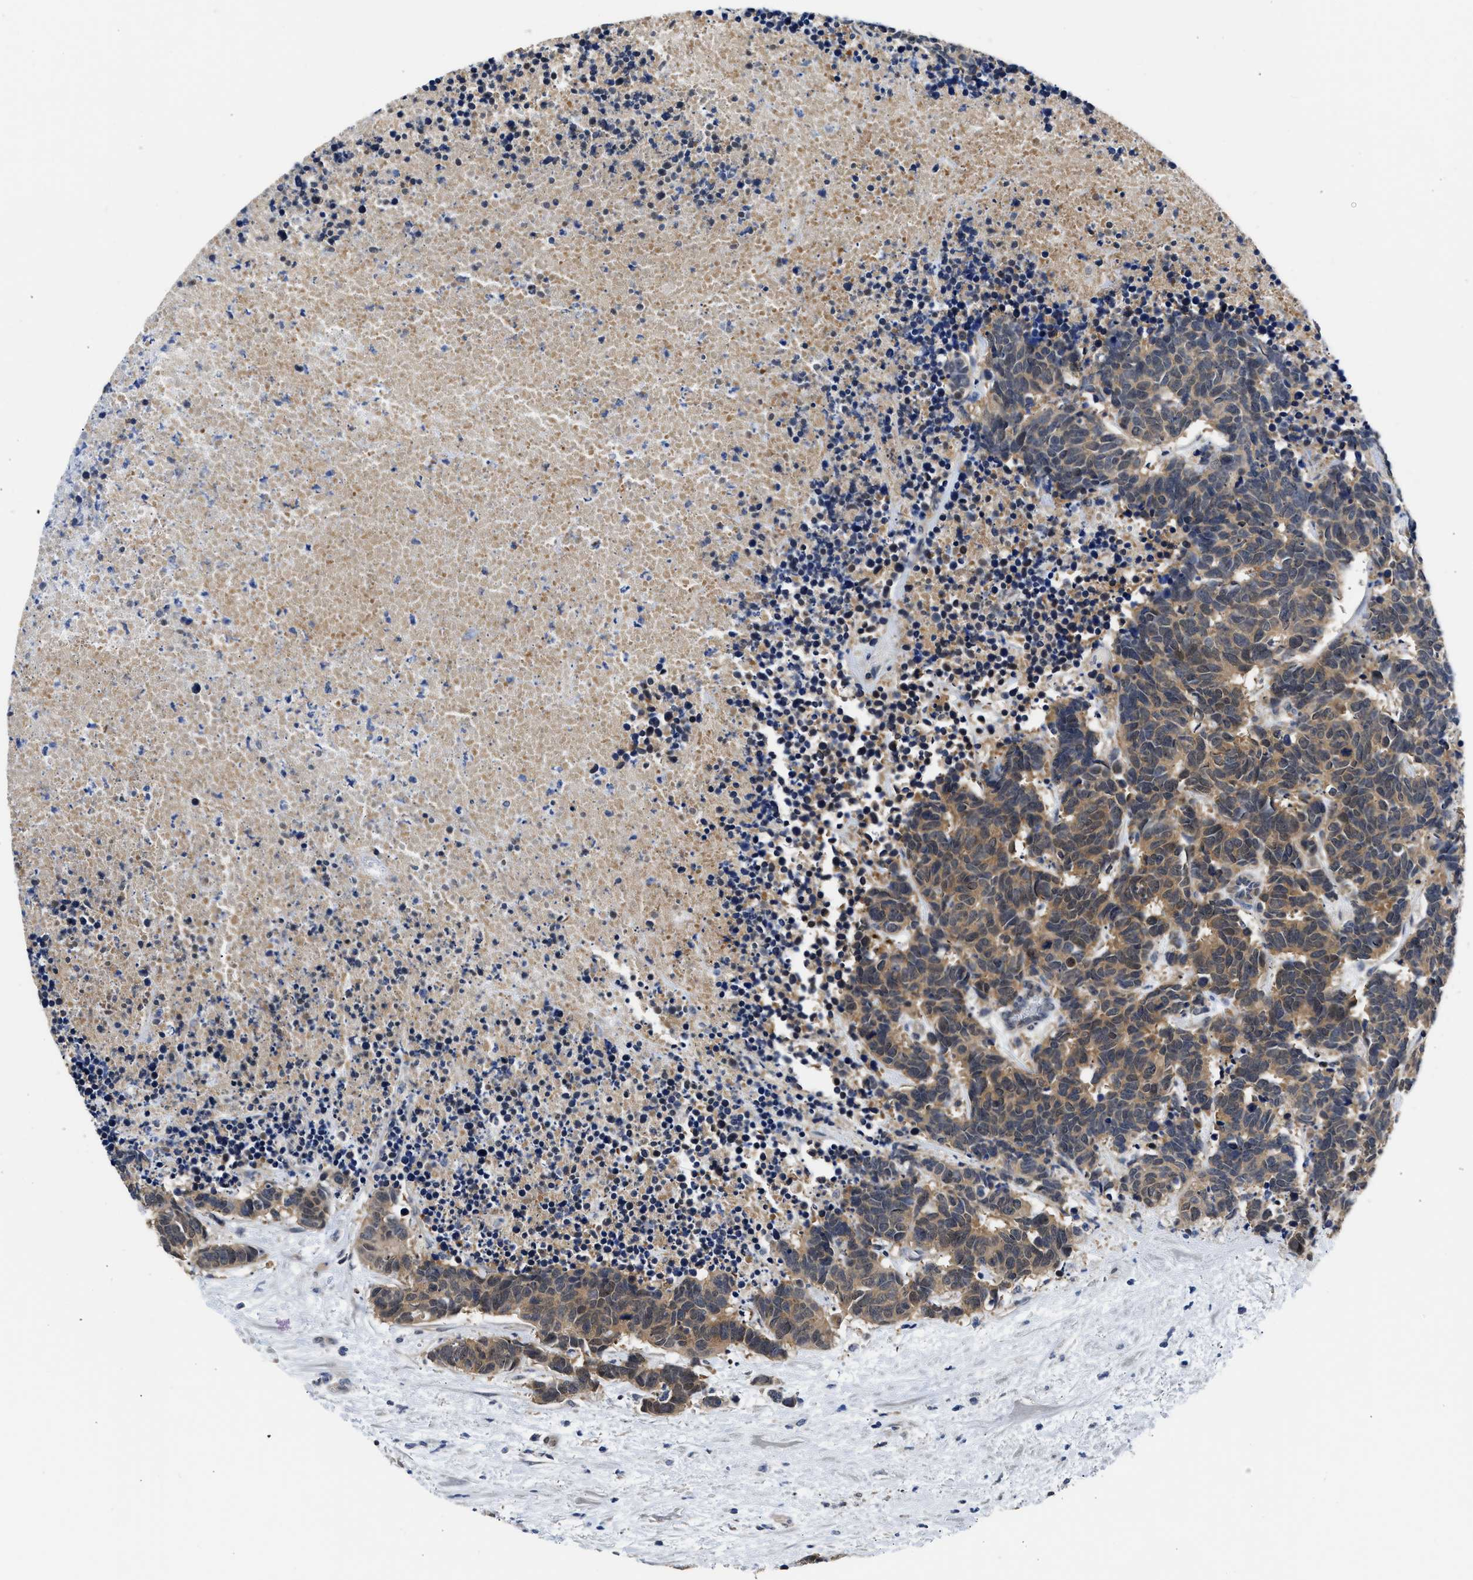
{"staining": {"intensity": "moderate", "quantity": ">75%", "location": "cytoplasmic/membranous"}, "tissue": "carcinoid", "cell_type": "Tumor cells", "image_type": "cancer", "snomed": [{"axis": "morphology", "description": "Carcinoma, NOS"}, {"axis": "morphology", "description": "Carcinoid, malignant, NOS"}, {"axis": "topography", "description": "Urinary bladder"}], "caption": "Moderate cytoplasmic/membranous positivity for a protein is present in approximately >75% of tumor cells of carcinoma using immunohistochemistry (IHC).", "gene": "XPO5", "patient": {"sex": "male", "age": 57}}